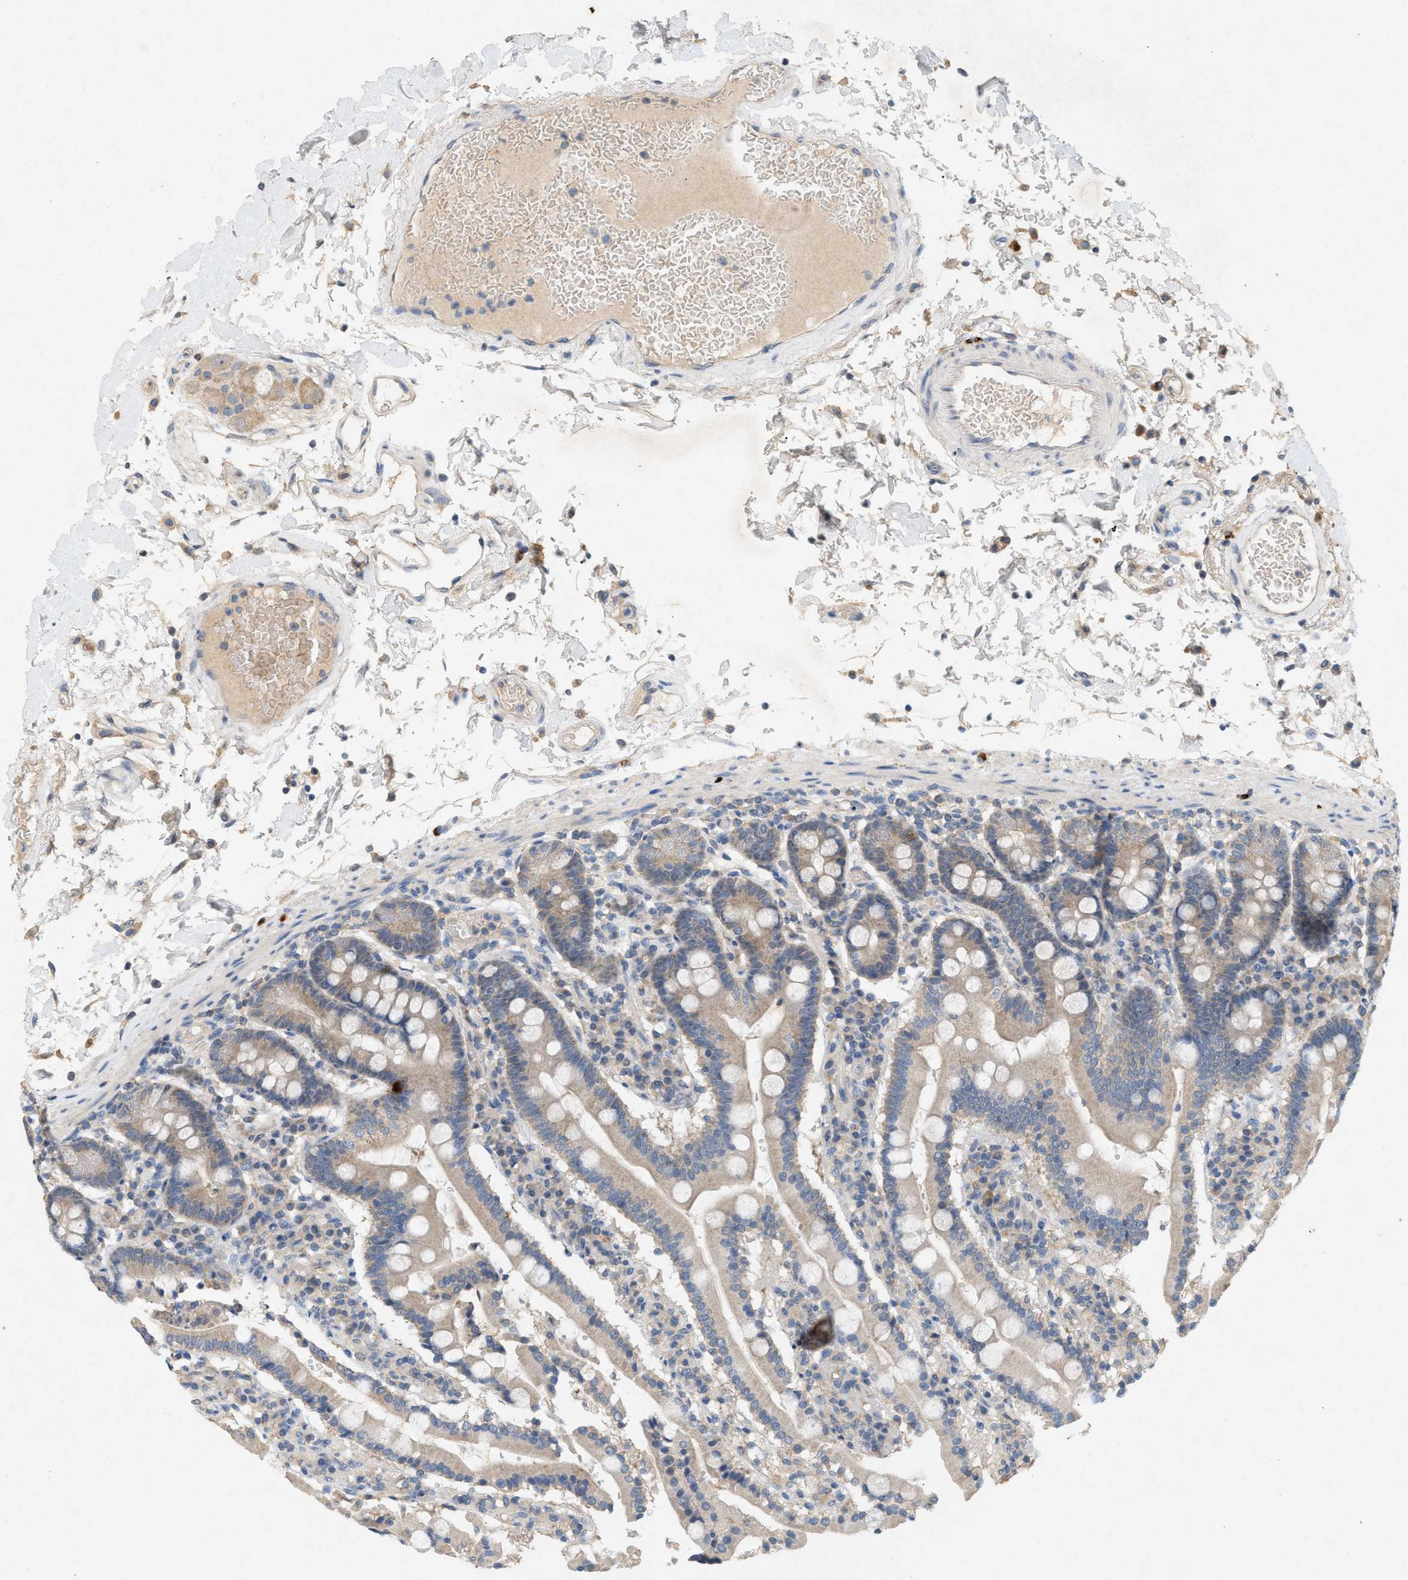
{"staining": {"intensity": "weak", "quantity": "25%-75%", "location": "cytoplasmic/membranous"}, "tissue": "duodenum", "cell_type": "Glandular cells", "image_type": "normal", "snomed": [{"axis": "morphology", "description": "Normal tissue, NOS"}, {"axis": "topography", "description": "Small intestine, NOS"}], "caption": "High-magnification brightfield microscopy of benign duodenum stained with DAB (3,3'-diaminobenzidine) (brown) and counterstained with hematoxylin (blue). glandular cells exhibit weak cytoplasmic/membranous expression is appreciated in about25%-75% of cells.", "gene": "DCAF7", "patient": {"sex": "female", "age": 71}}